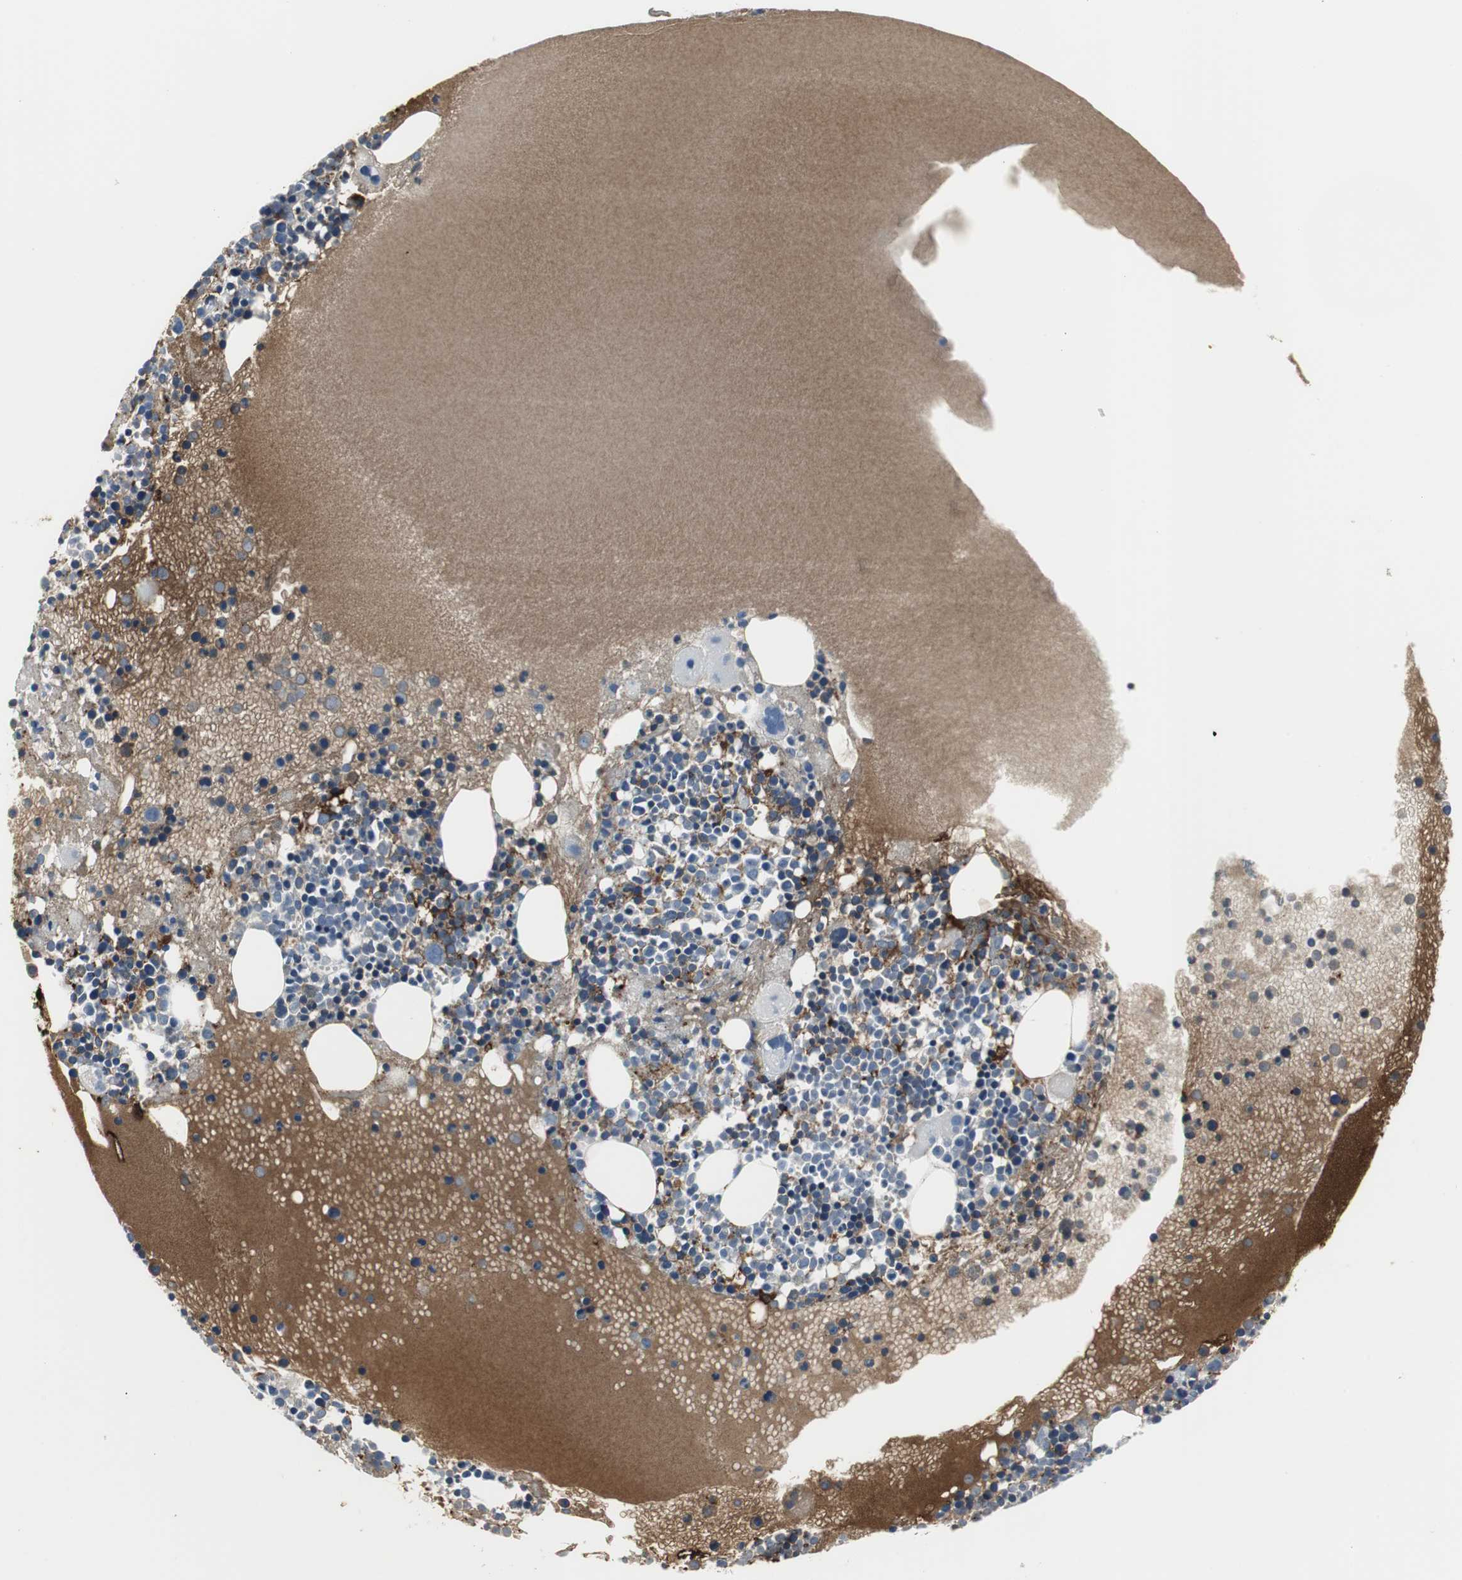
{"staining": {"intensity": "strong", "quantity": "<25%", "location": "cytoplasmic/membranous"}, "tissue": "bone marrow", "cell_type": "Hematopoietic cells", "image_type": "normal", "snomed": [{"axis": "morphology", "description": "Normal tissue, NOS"}, {"axis": "topography", "description": "Bone marrow"}], "caption": "Unremarkable bone marrow shows strong cytoplasmic/membranous expression in approximately <25% of hematopoietic cells.", "gene": "PI15", "patient": {"sex": "male", "age": 34}}